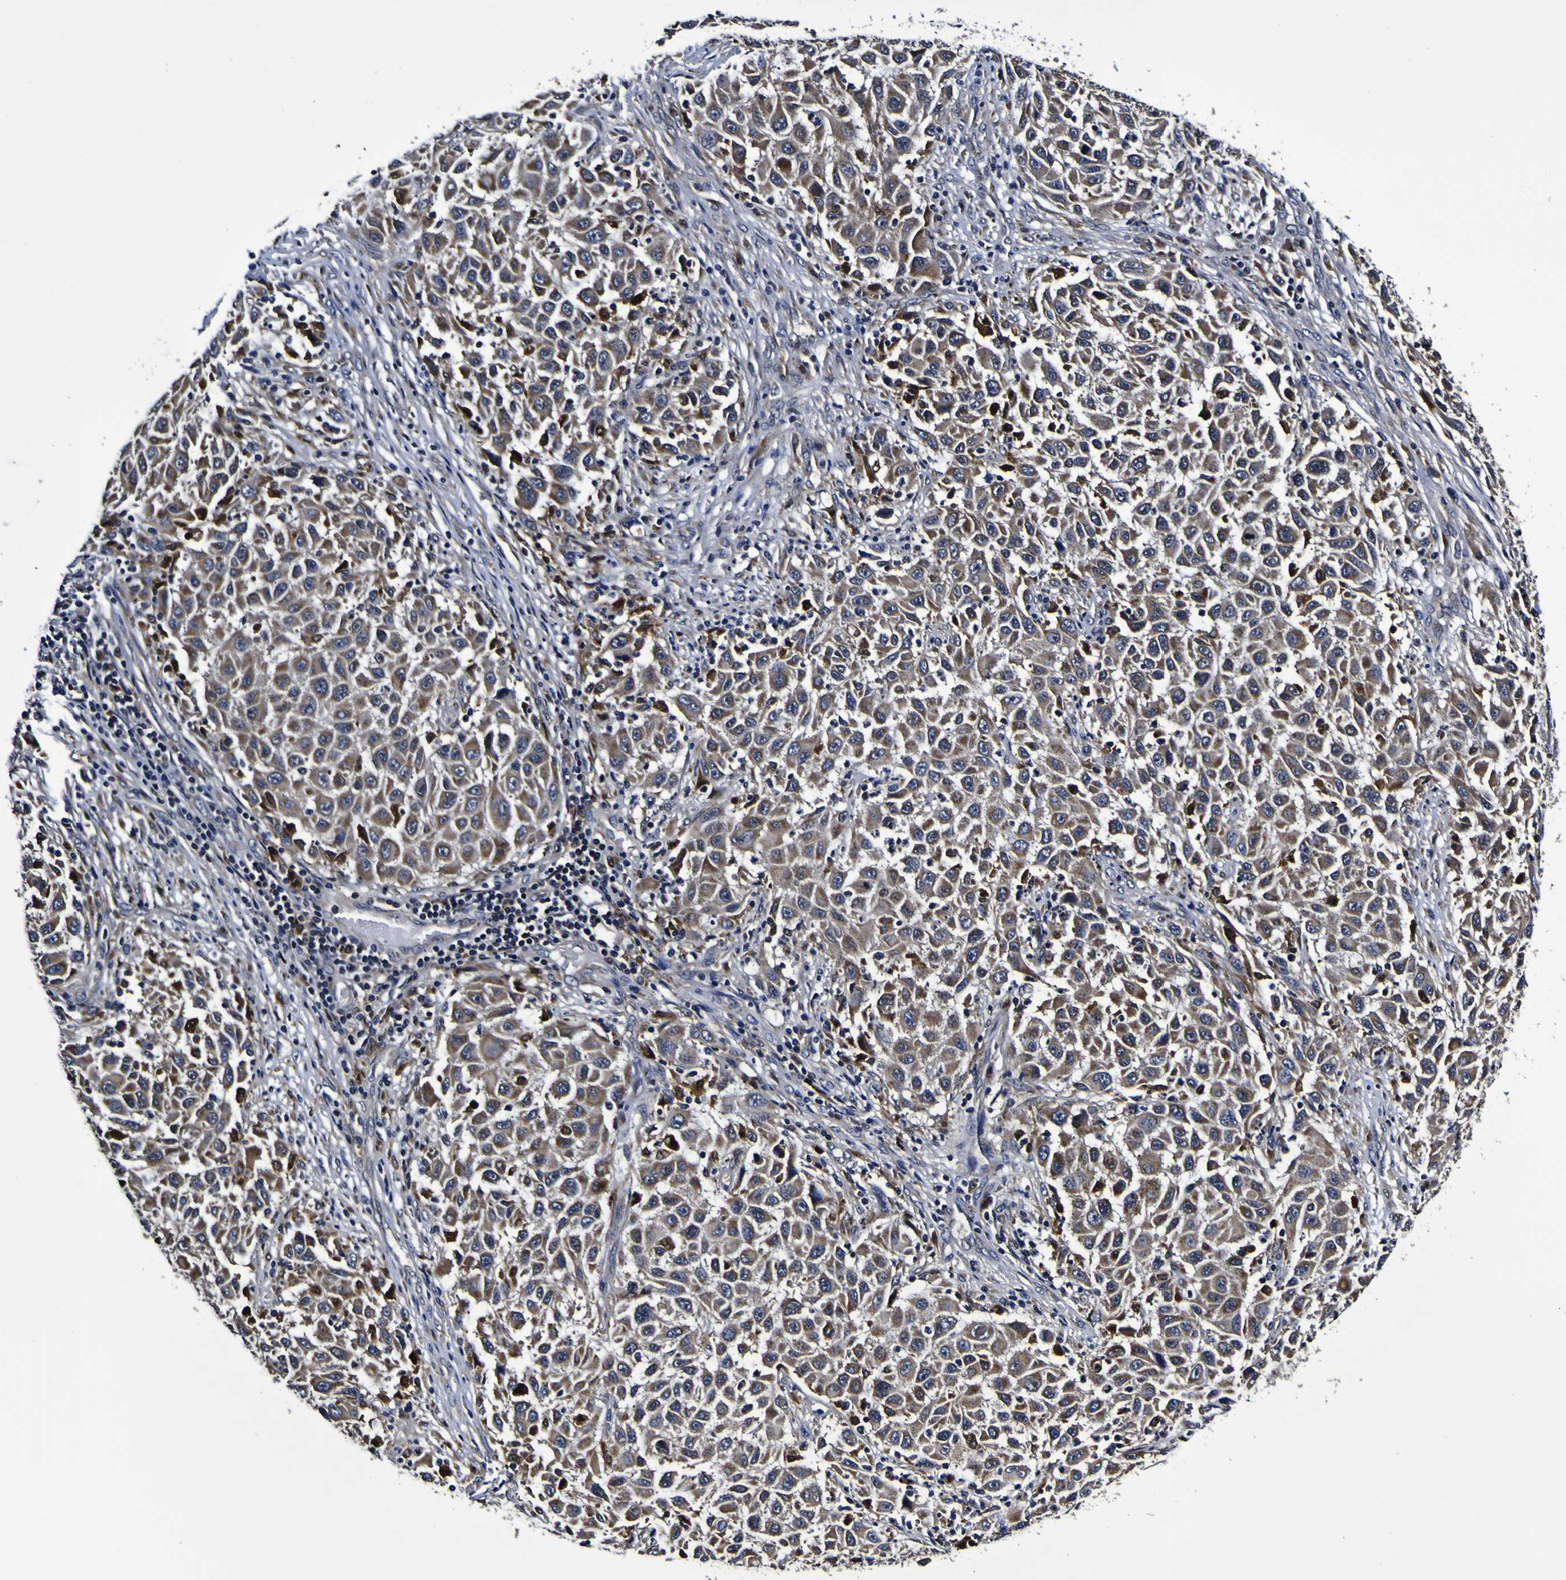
{"staining": {"intensity": "weak", "quantity": ">75%", "location": "cytoplasmic/membranous"}, "tissue": "melanoma", "cell_type": "Tumor cells", "image_type": "cancer", "snomed": [{"axis": "morphology", "description": "Malignant melanoma, Metastatic site"}, {"axis": "topography", "description": "Lymph node"}], "caption": "Malignant melanoma (metastatic site) tissue reveals weak cytoplasmic/membranous staining in about >75% of tumor cells, visualized by immunohistochemistry.", "gene": "GPX1", "patient": {"sex": "male", "age": 61}}